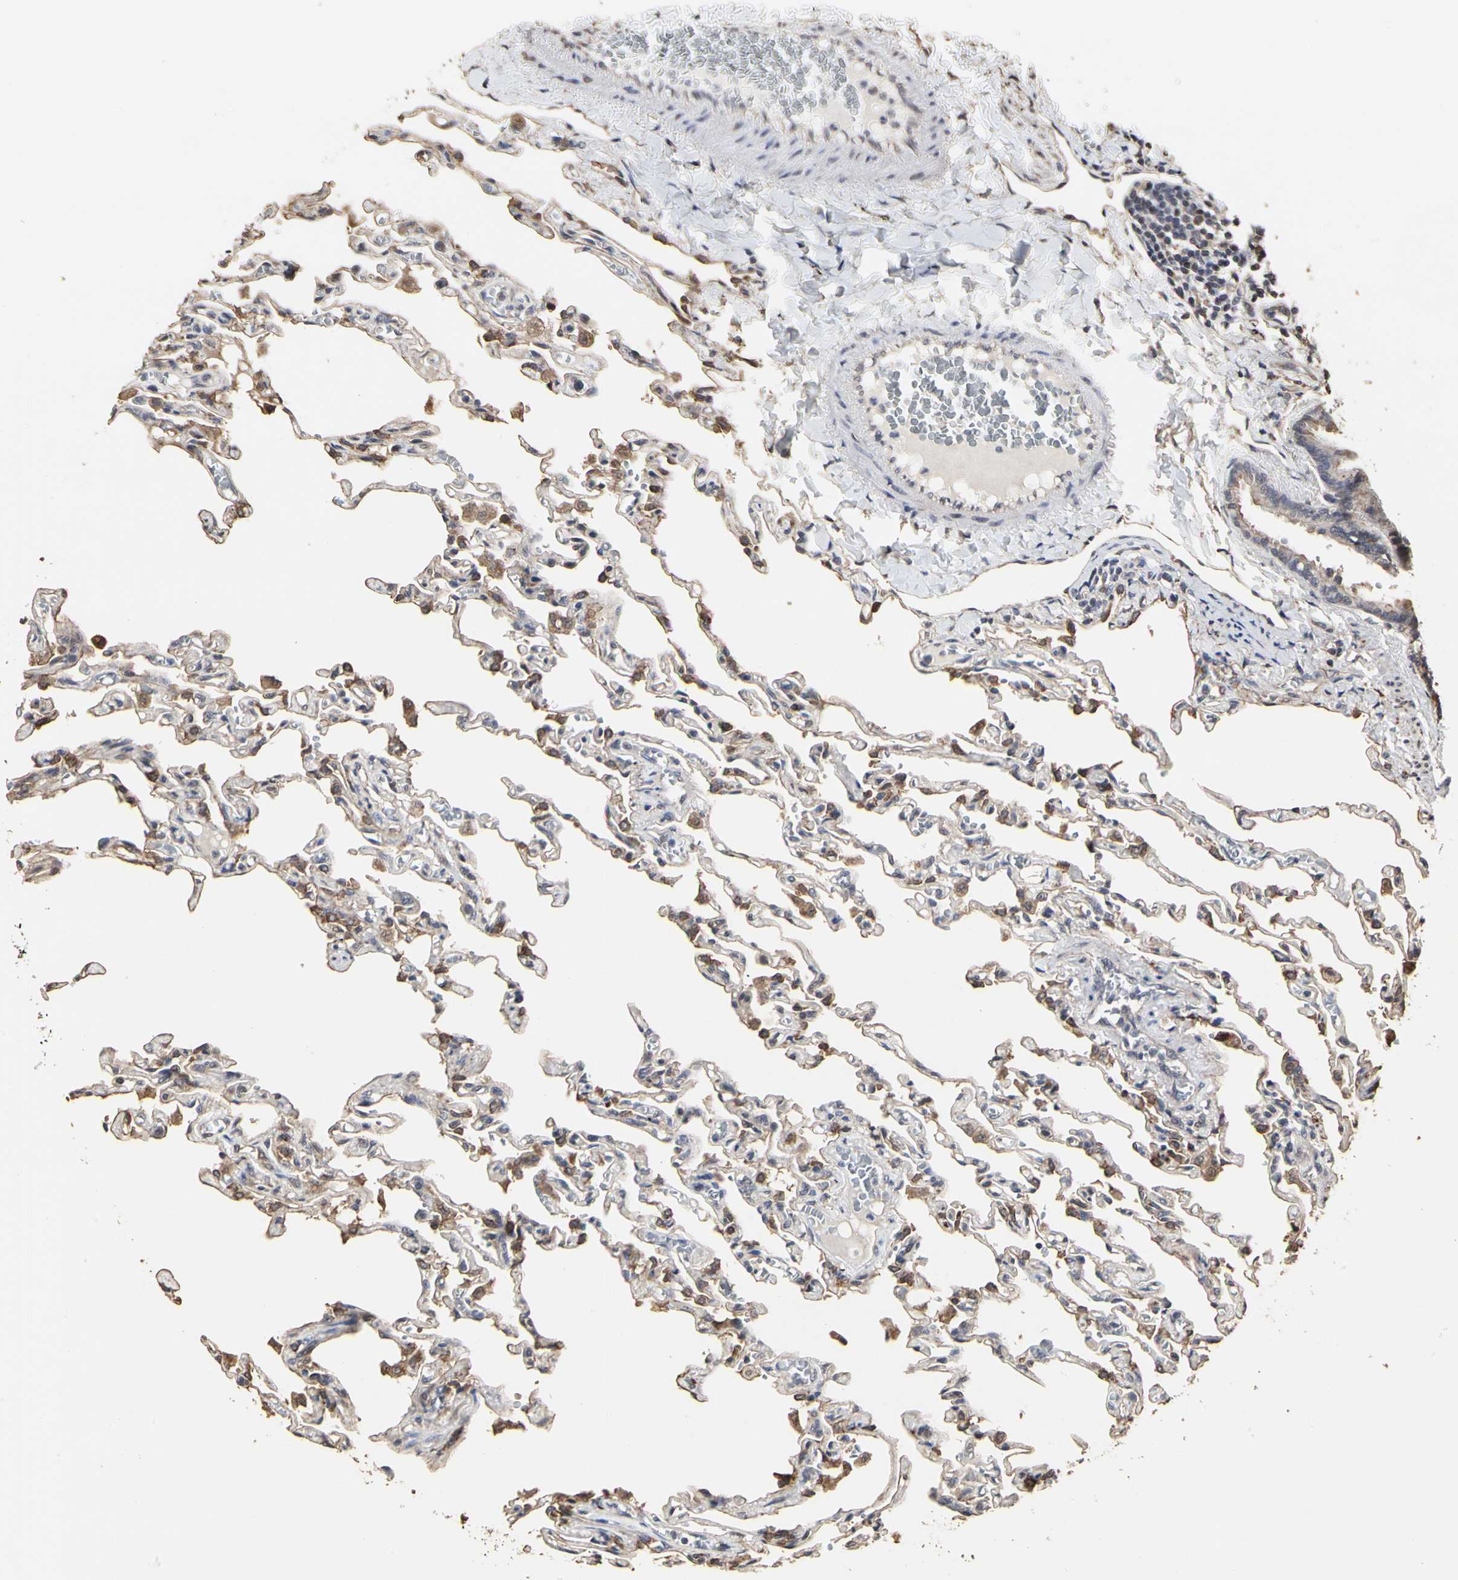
{"staining": {"intensity": "moderate", "quantity": "25%-75%", "location": "cytoplasmic/membranous"}, "tissue": "lung", "cell_type": "Alveolar cells", "image_type": "normal", "snomed": [{"axis": "morphology", "description": "Normal tissue, NOS"}, {"axis": "topography", "description": "Lung"}], "caption": "An immunohistochemistry micrograph of normal tissue is shown. Protein staining in brown highlights moderate cytoplasmic/membranous positivity in lung within alveolar cells.", "gene": "TAOK1", "patient": {"sex": "male", "age": 21}}